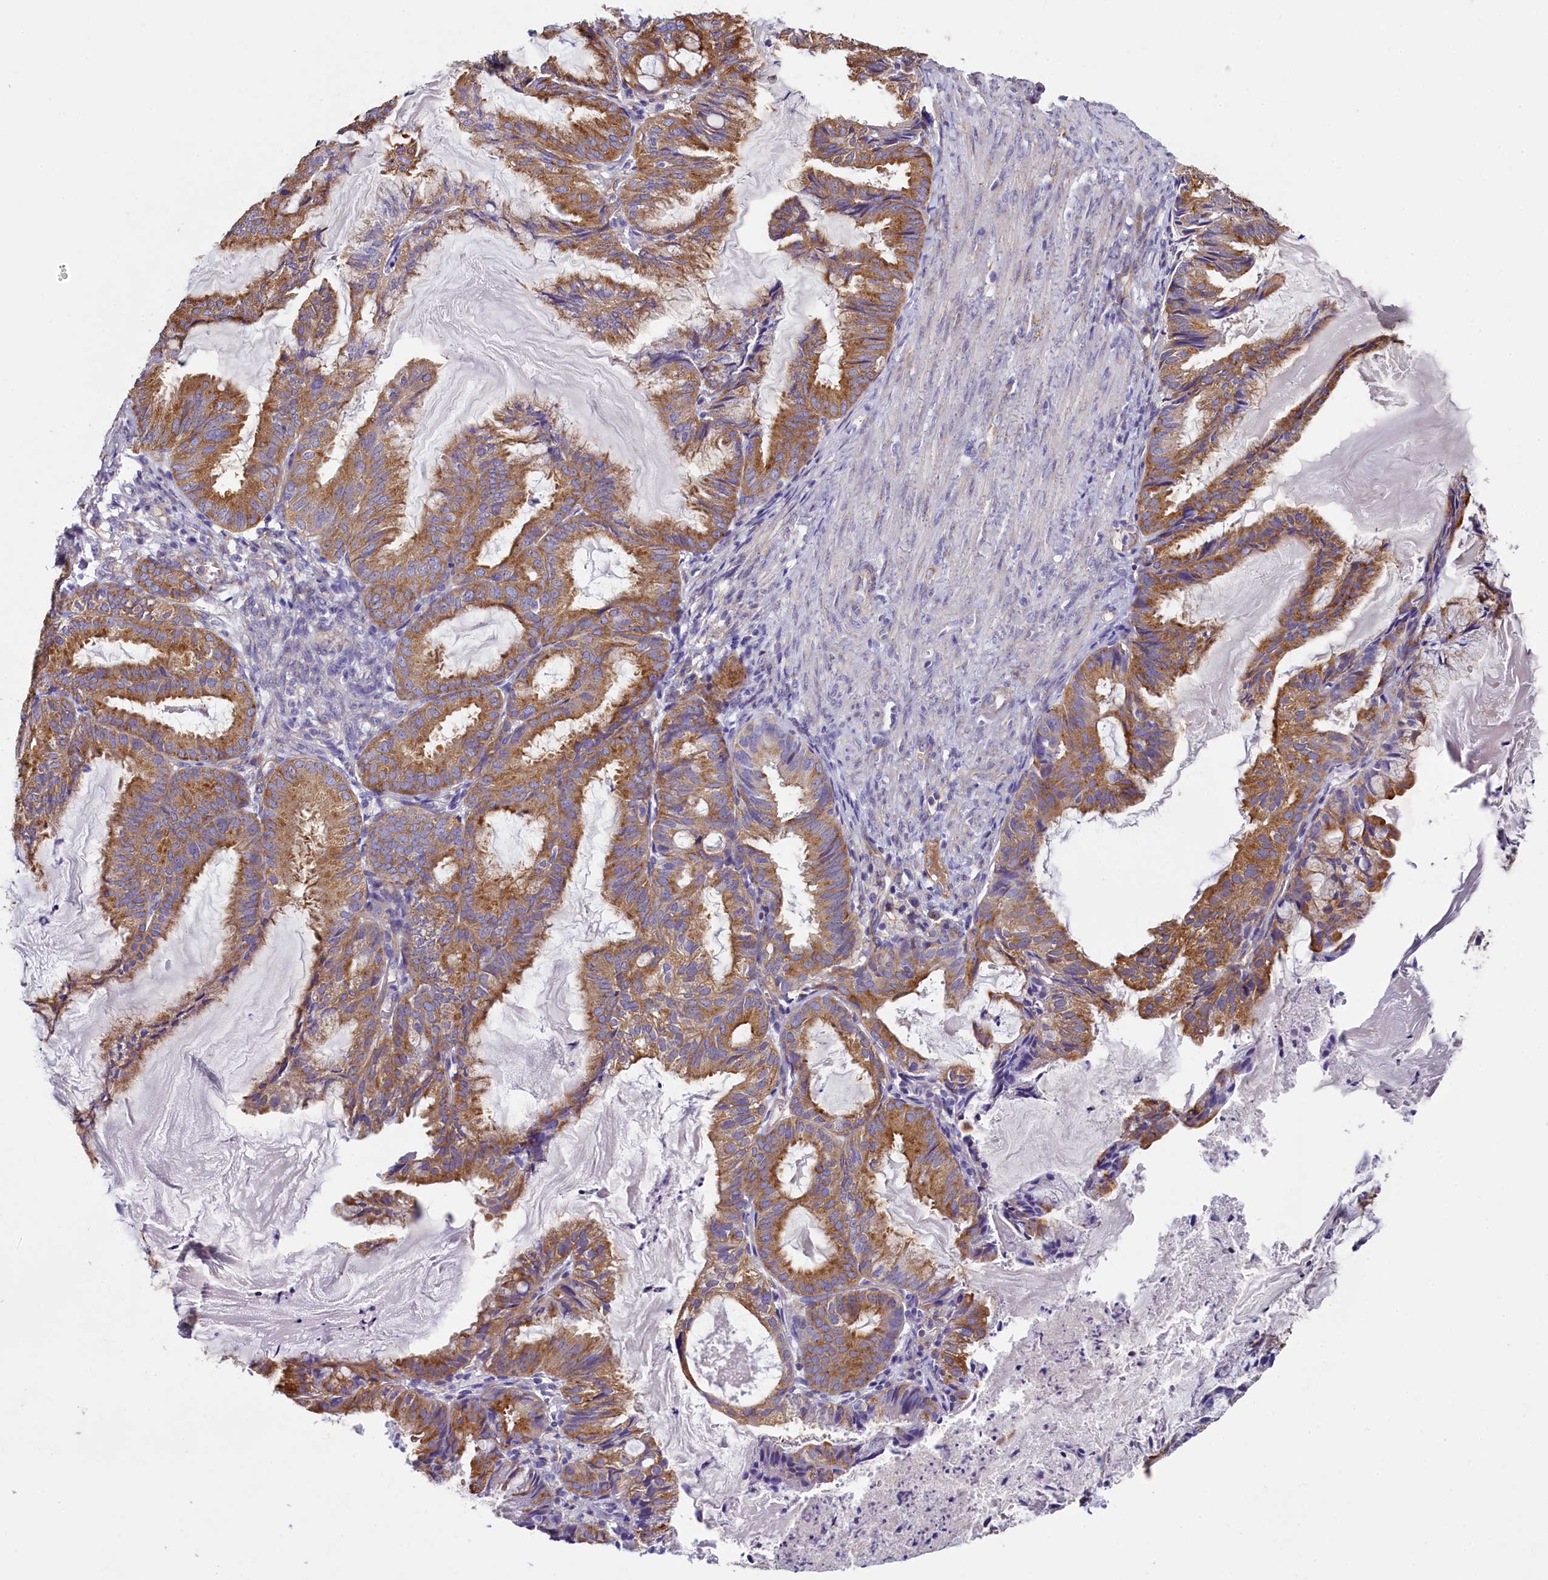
{"staining": {"intensity": "moderate", "quantity": ">75%", "location": "cytoplasmic/membranous"}, "tissue": "endometrial cancer", "cell_type": "Tumor cells", "image_type": "cancer", "snomed": [{"axis": "morphology", "description": "Adenocarcinoma, NOS"}, {"axis": "topography", "description": "Endometrium"}], "caption": "Immunohistochemical staining of endometrial adenocarcinoma displays moderate cytoplasmic/membranous protein staining in about >75% of tumor cells. The protein is stained brown, and the nuclei are stained in blue (DAB (3,3'-diaminobenzidine) IHC with brightfield microscopy, high magnification).", "gene": "GPR21", "patient": {"sex": "female", "age": 86}}